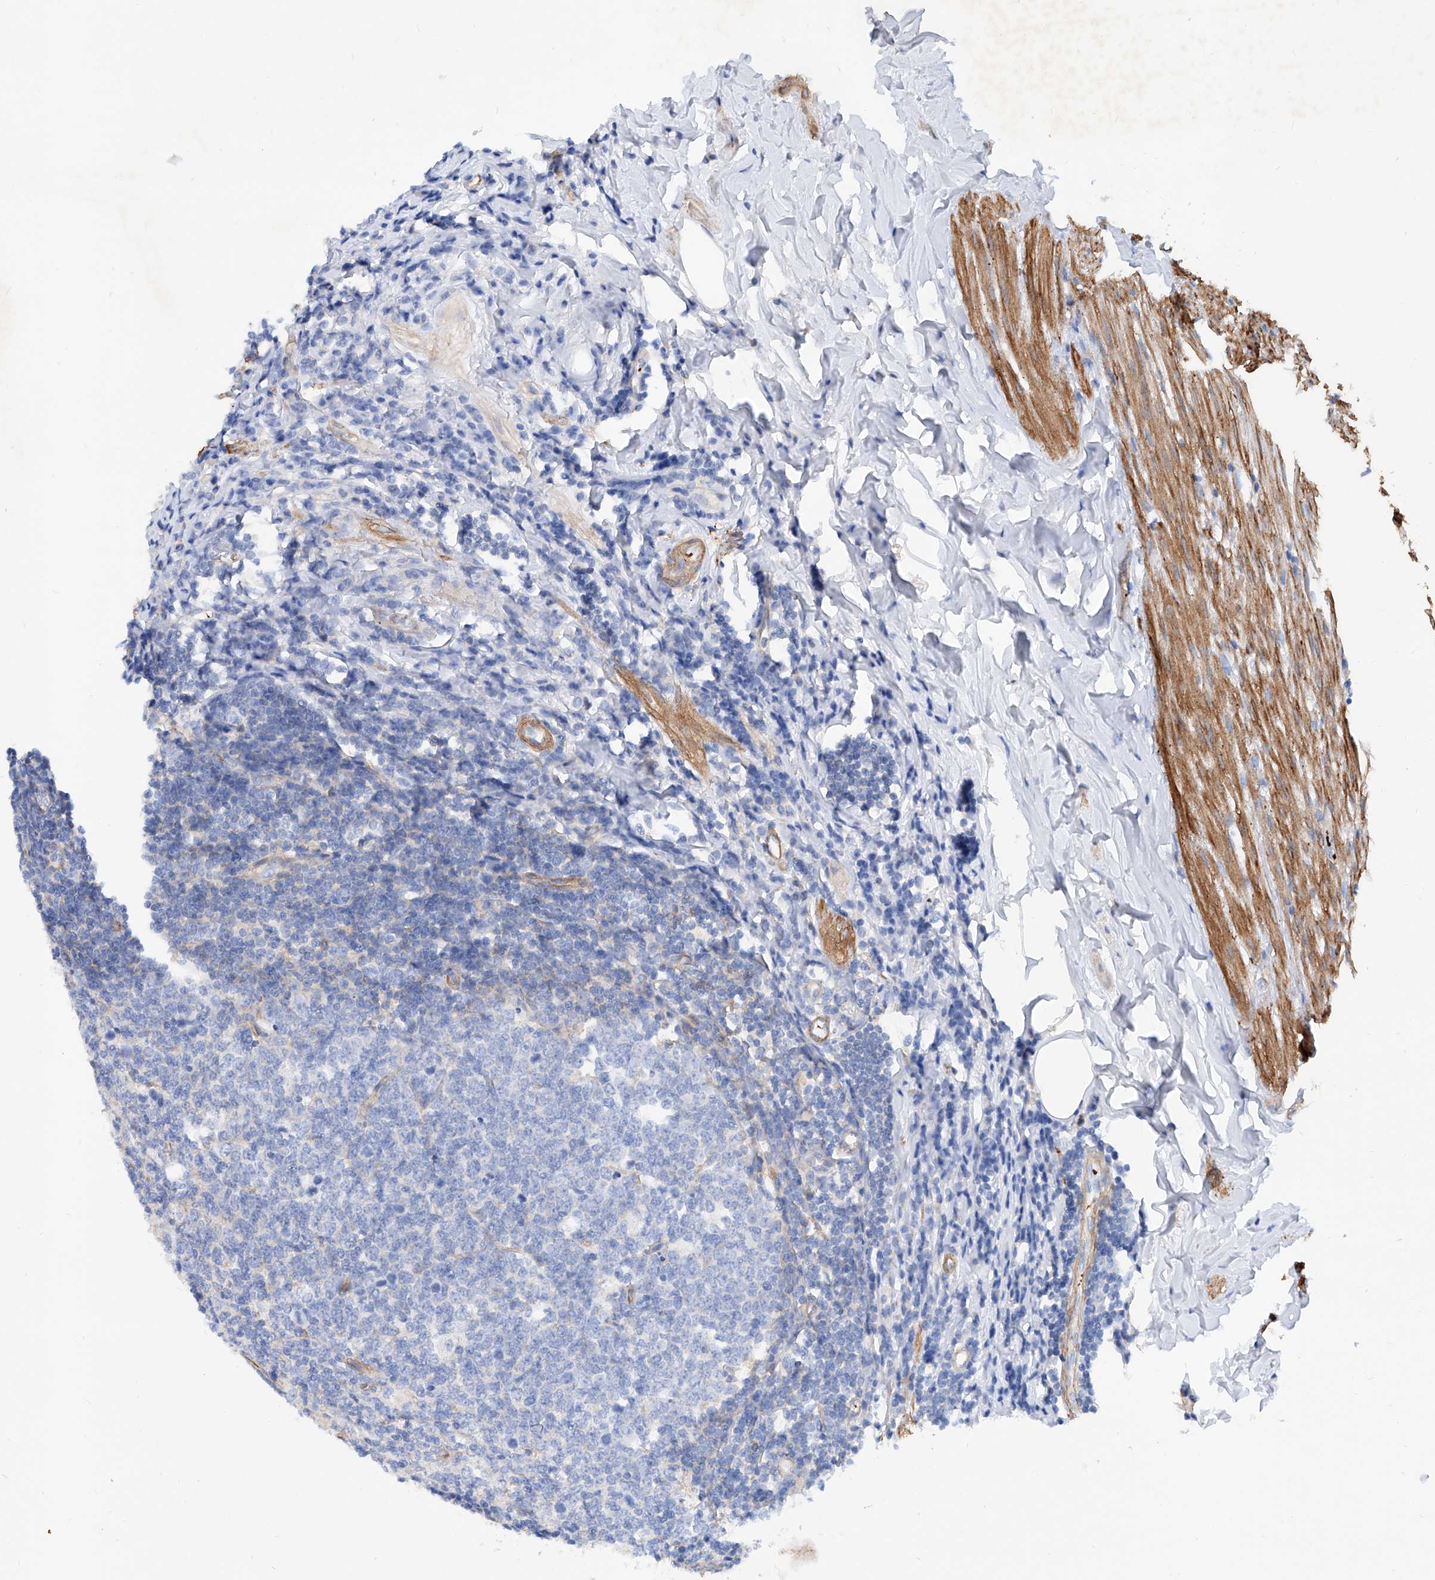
{"staining": {"intensity": "negative", "quantity": "none", "location": "none"}, "tissue": "appendix", "cell_type": "Glandular cells", "image_type": "normal", "snomed": [{"axis": "morphology", "description": "Normal tissue, NOS"}, {"axis": "topography", "description": "Appendix"}], "caption": "The photomicrograph exhibits no significant expression in glandular cells of appendix. The staining is performed using DAB (3,3'-diaminobenzidine) brown chromogen with nuclei counter-stained in using hematoxylin.", "gene": "TAS2R60", "patient": {"sex": "female", "age": 54}}